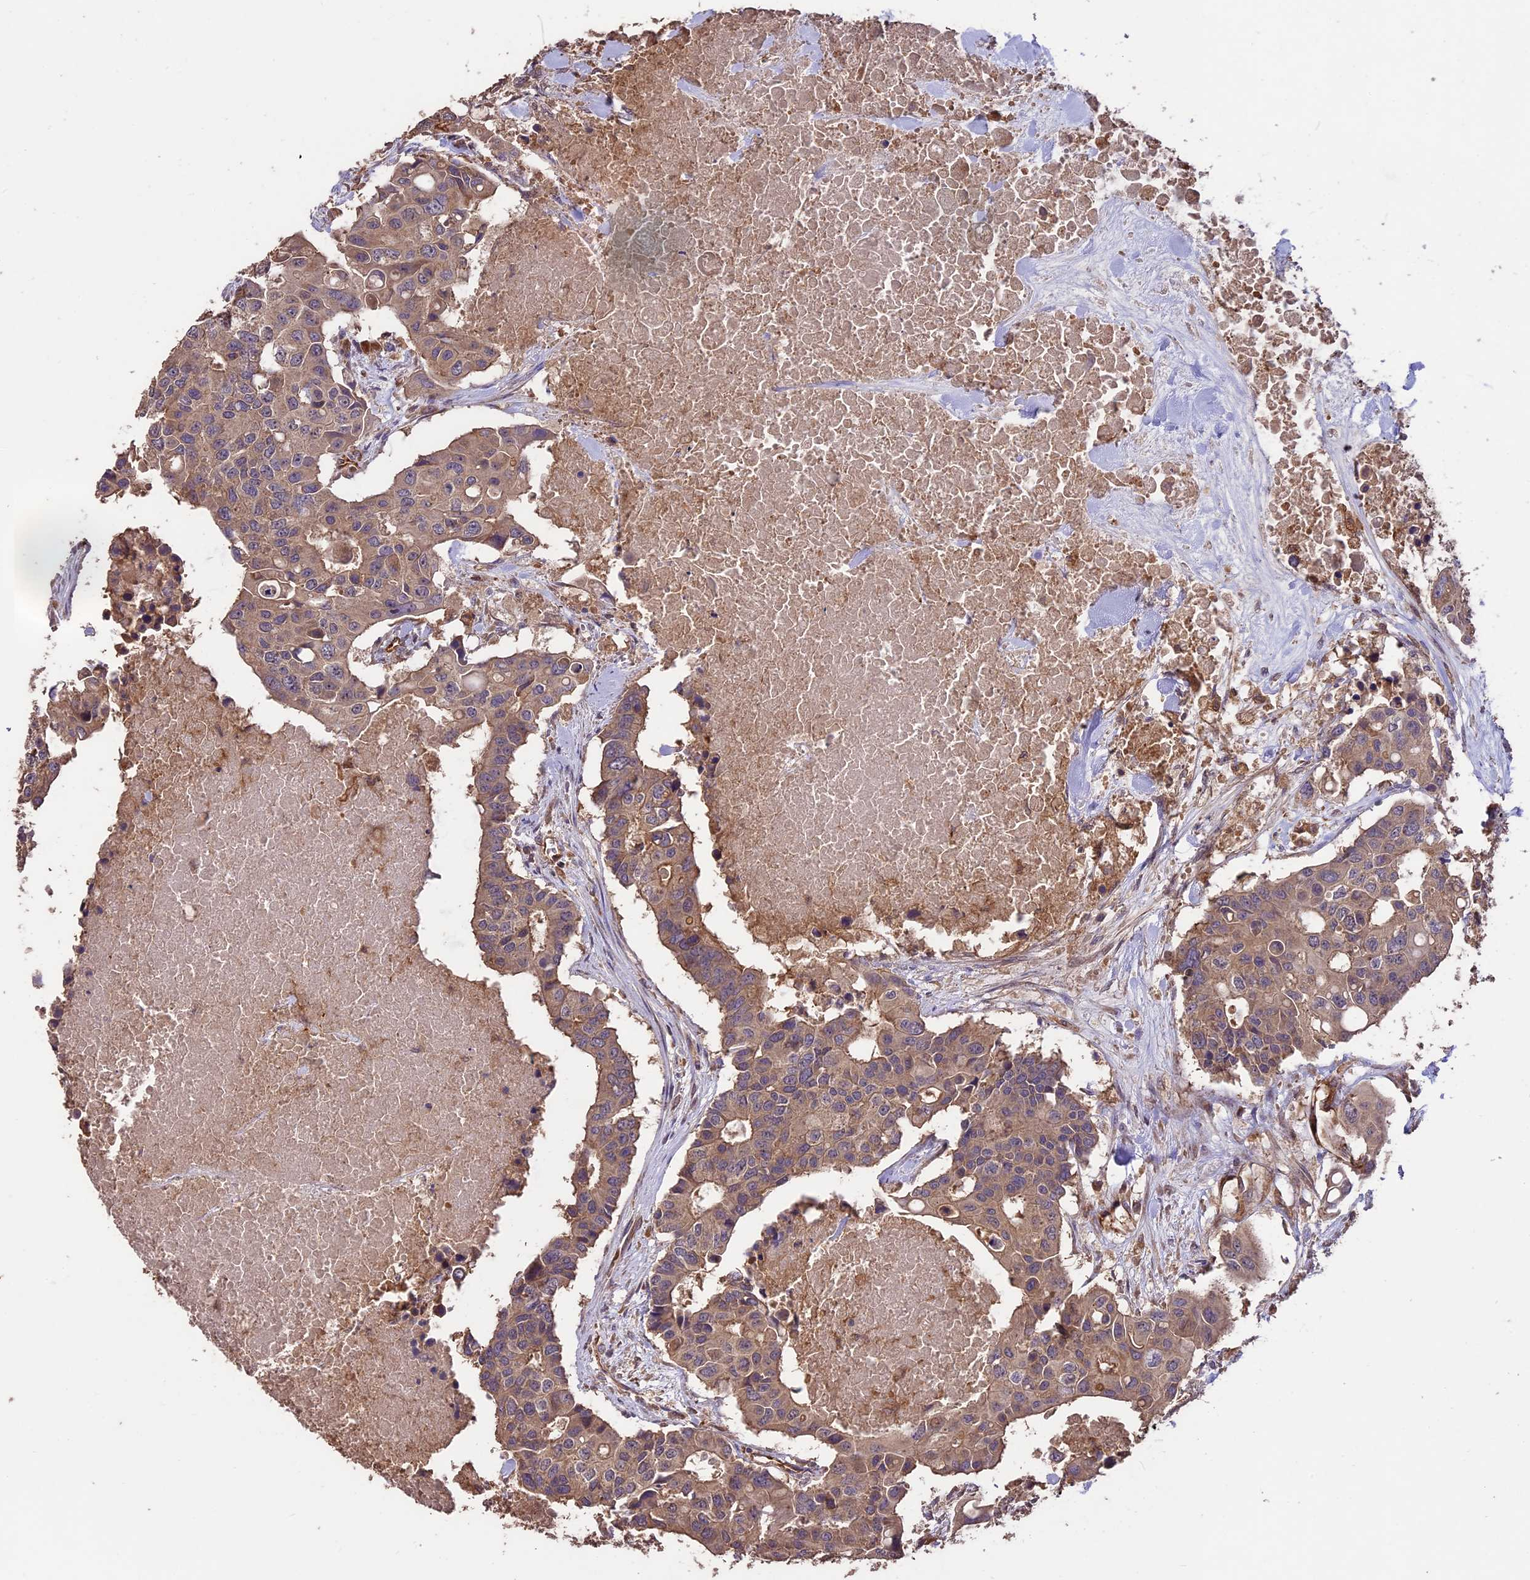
{"staining": {"intensity": "moderate", "quantity": ">75%", "location": "cytoplasmic/membranous"}, "tissue": "colorectal cancer", "cell_type": "Tumor cells", "image_type": "cancer", "snomed": [{"axis": "morphology", "description": "Adenocarcinoma, NOS"}, {"axis": "topography", "description": "Colon"}], "caption": "Protein staining of colorectal adenocarcinoma tissue reveals moderate cytoplasmic/membranous staining in approximately >75% of tumor cells.", "gene": "TTLL10", "patient": {"sex": "male", "age": 77}}